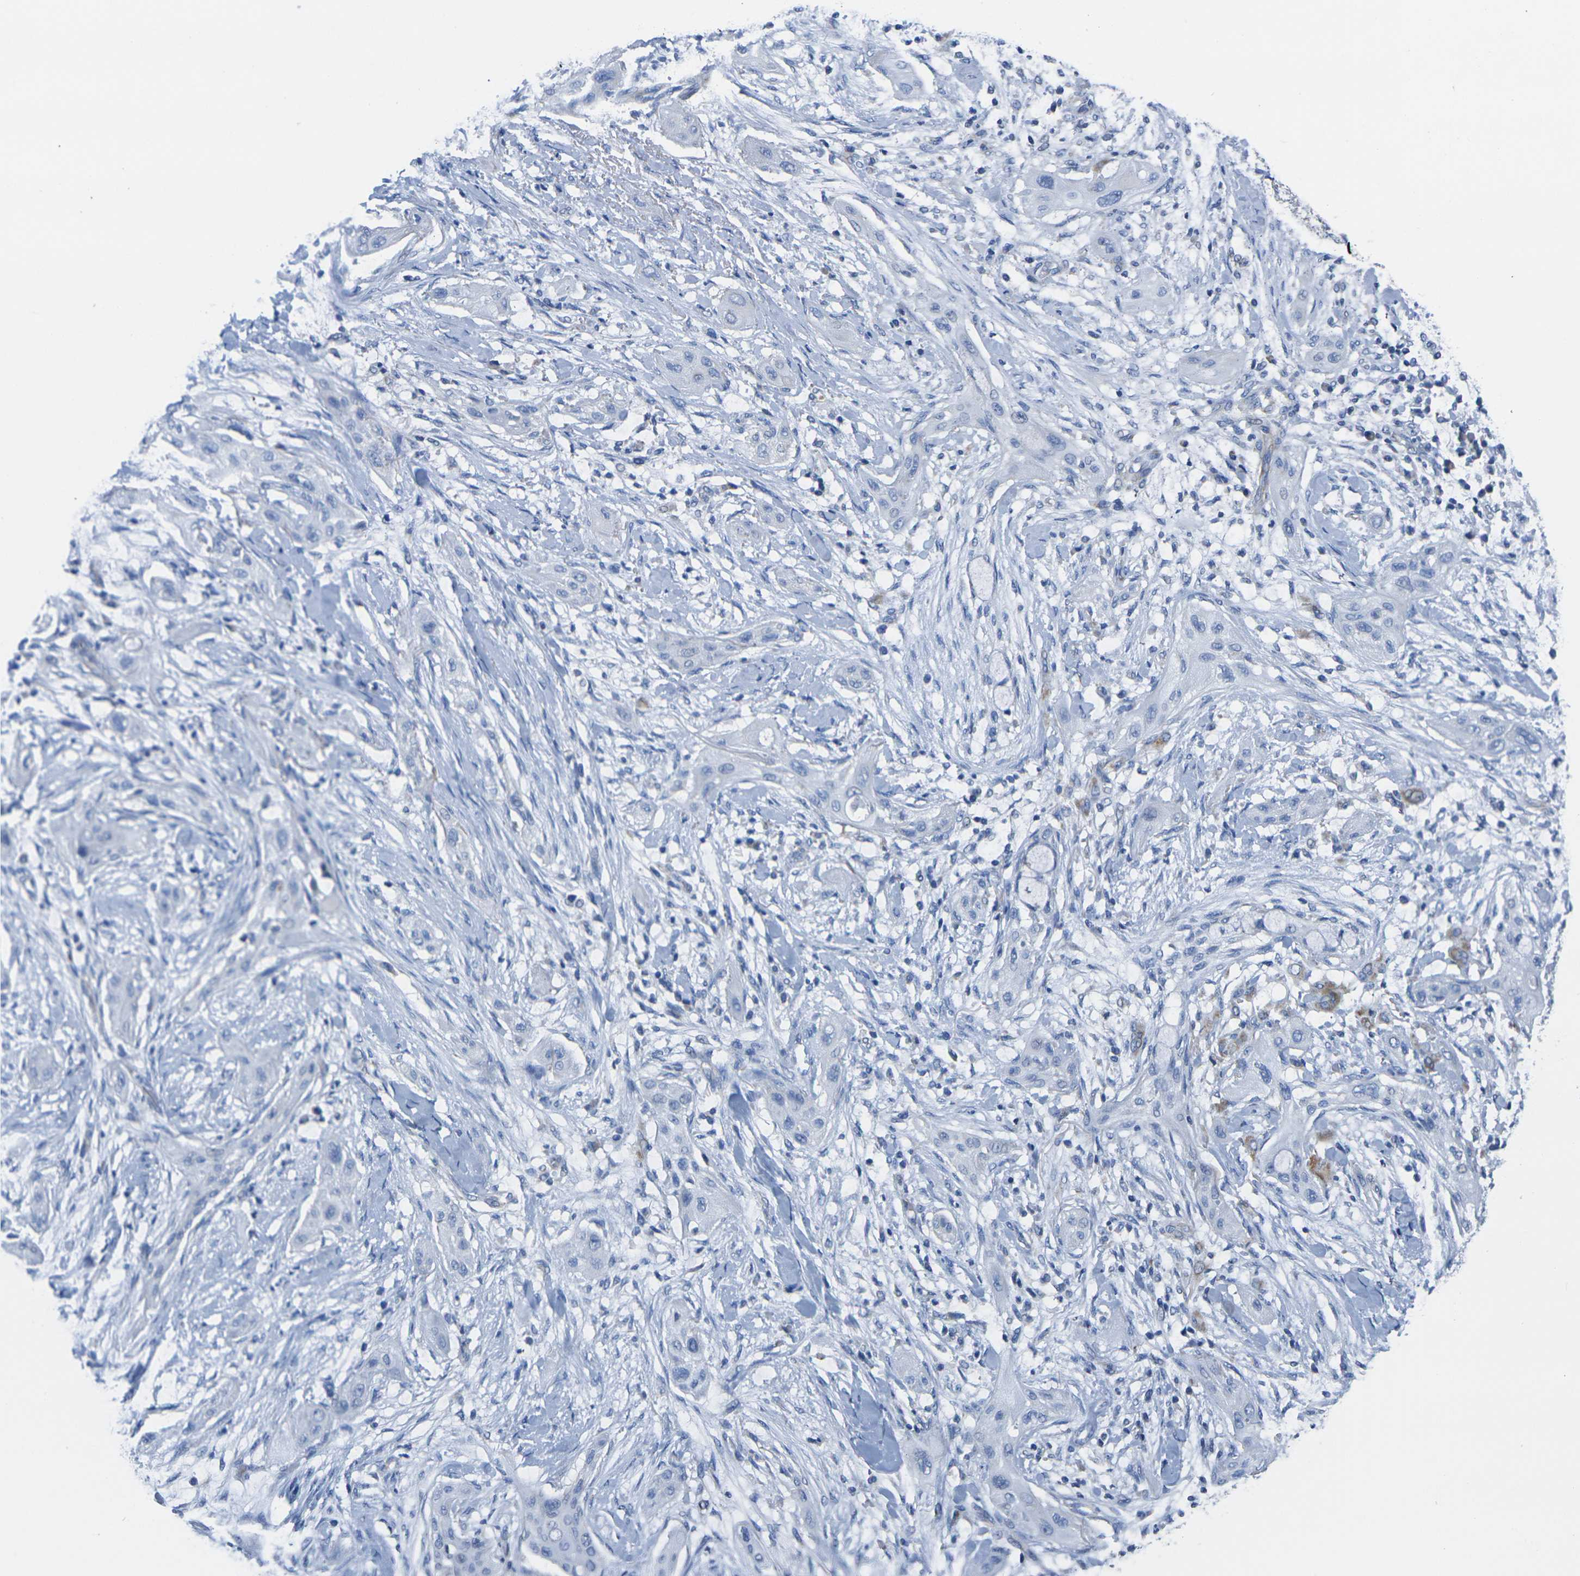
{"staining": {"intensity": "negative", "quantity": "none", "location": "none"}, "tissue": "lung cancer", "cell_type": "Tumor cells", "image_type": "cancer", "snomed": [{"axis": "morphology", "description": "Squamous cell carcinoma, NOS"}, {"axis": "topography", "description": "Lung"}], "caption": "Immunohistochemistry of lung cancer displays no expression in tumor cells. (Brightfield microscopy of DAB immunohistochemistry (IHC) at high magnification).", "gene": "TMEM204", "patient": {"sex": "female", "age": 47}}